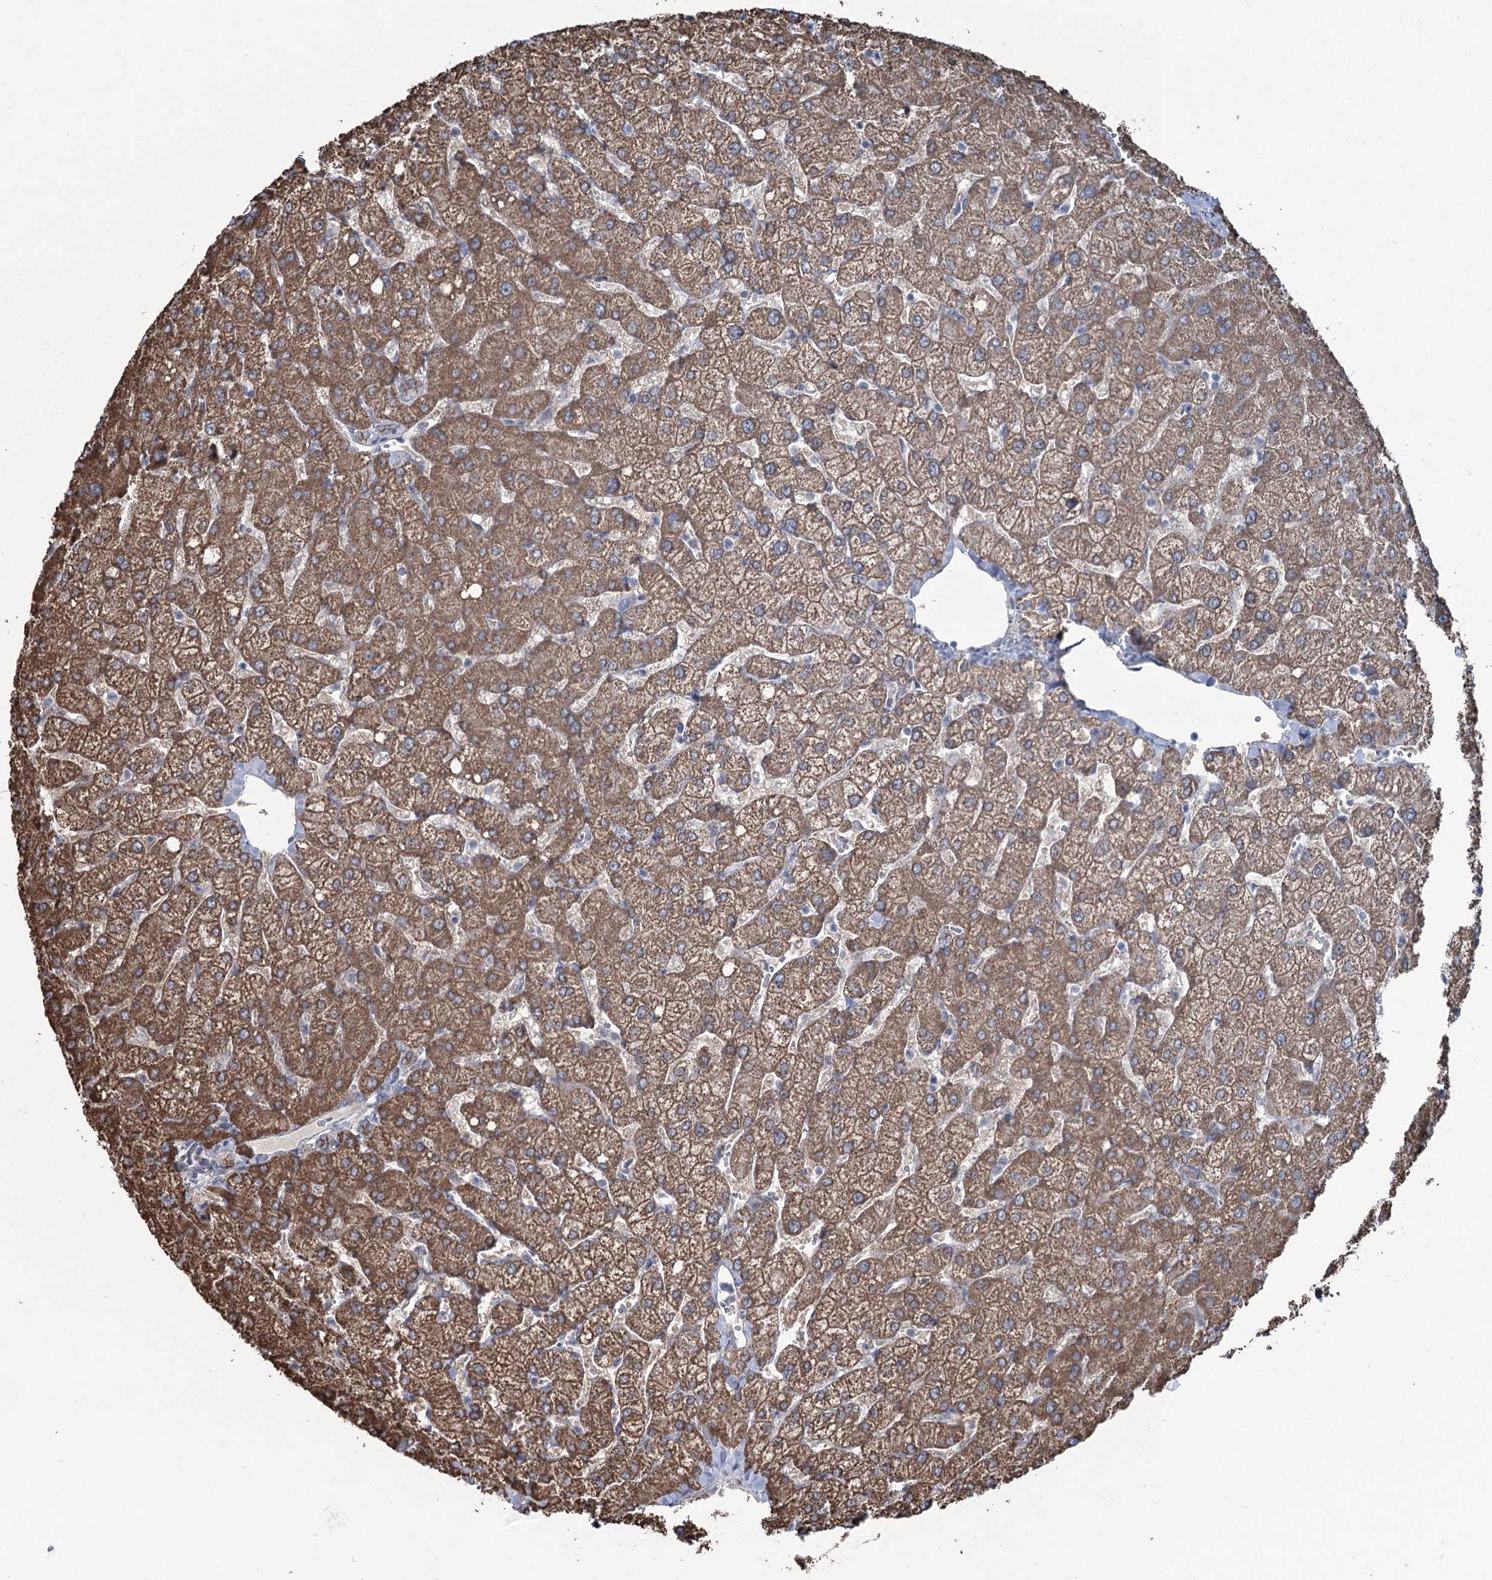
{"staining": {"intensity": "moderate", "quantity": ">75%", "location": "cytoplasmic/membranous"}, "tissue": "liver", "cell_type": "Cholangiocytes", "image_type": "normal", "snomed": [{"axis": "morphology", "description": "Normal tissue, NOS"}, {"axis": "topography", "description": "Liver"}], "caption": "DAB immunohistochemical staining of unremarkable human liver shows moderate cytoplasmic/membranous protein positivity in about >75% of cholangiocytes.", "gene": "FAM120B", "patient": {"sex": "female", "age": 54}}